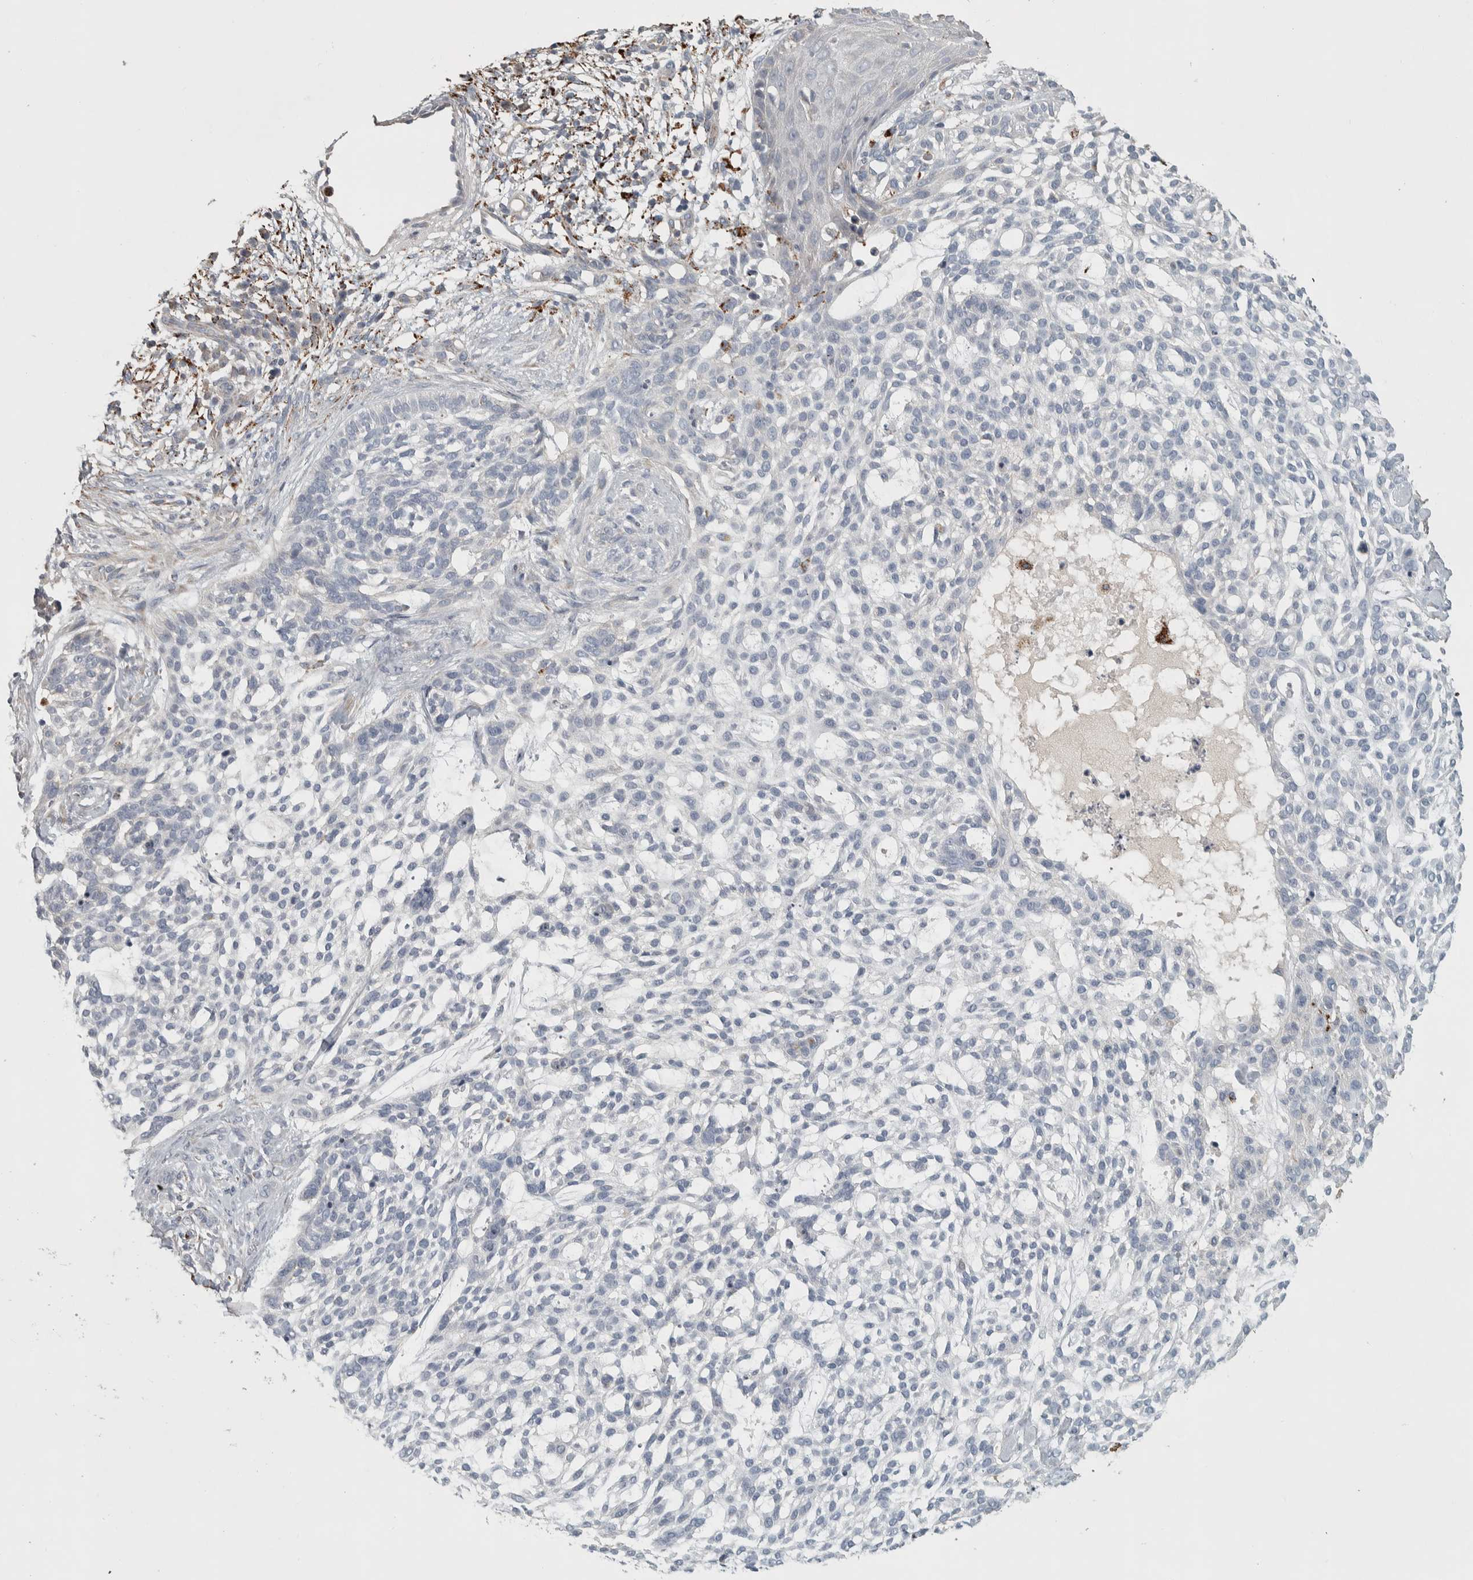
{"staining": {"intensity": "negative", "quantity": "none", "location": "none"}, "tissue": "skin cancer", "cell_type": "Tumor cells", "image_type": "cancer", "snomed": [{"axis": "morphology", "description": "Basal cell carcinoma"}, {"axis": "topography", "description": "Skin"}], "caption": "Skin cancer stained for a protein using immunohistochemistry (IHC) displays no expression tumor cells.", "gene": "FAM78A", "patient": {"sex": "female", "age": 64}}